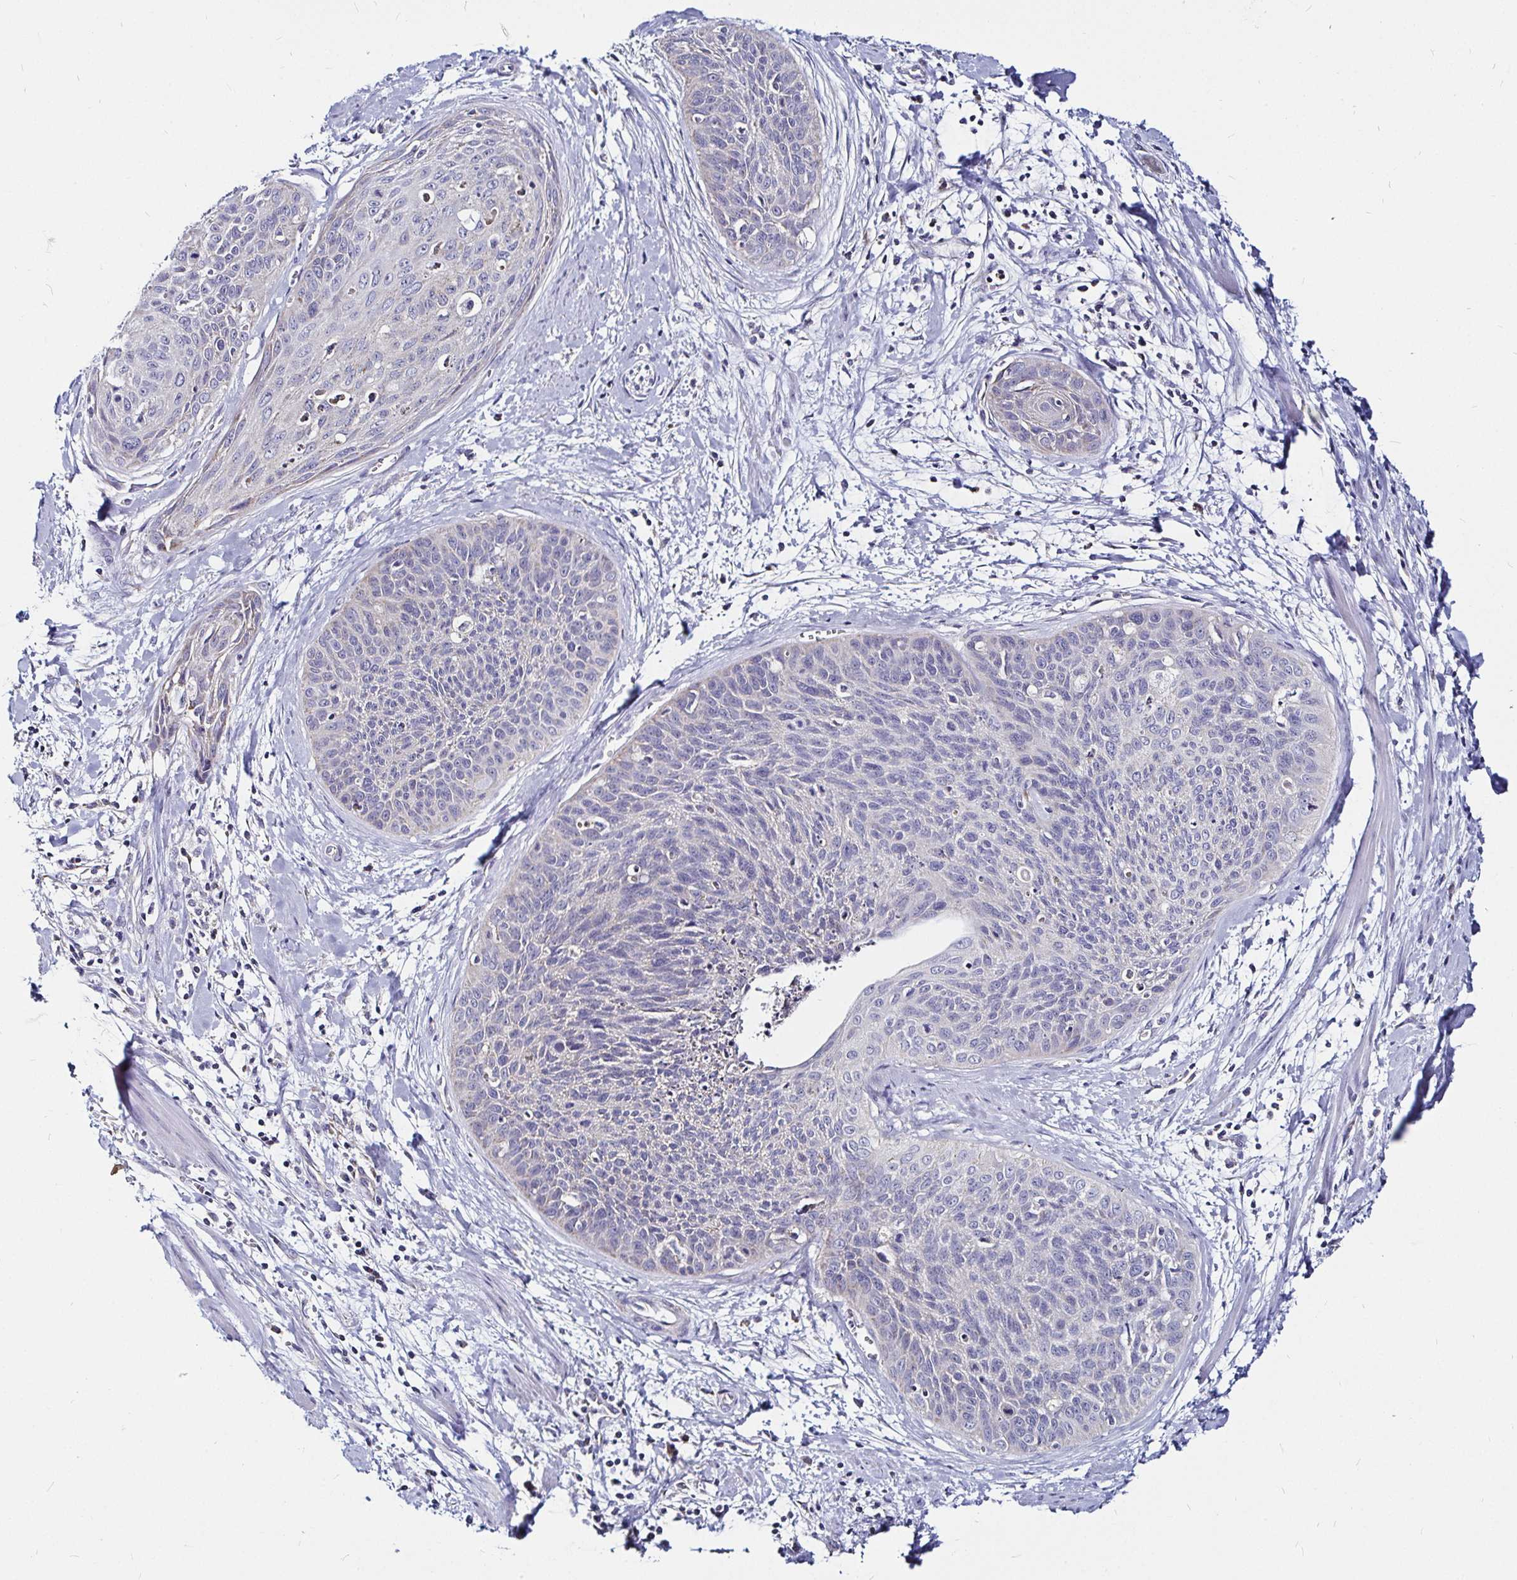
{"staining": {"intensity": "negative", "quantity": "none", "location": "none"}, "tissue": "cervical cancer", "cell_type": "Tumor cells", "image_type": "cancer", "snomed": [{"axis": "morphology", "description": "Squamous cell carcinoma, NOS"}, {"axis": "topography", "description": "Cervix"}], "caption": "A high-resolution image shows immunohistochemistry (IHC) staining of squamous cell carcinoma (cervical), which shows no significant staining in tumor cells.", "gene": "PGAM2", "patient": {"sex": "female", "age": 55}}